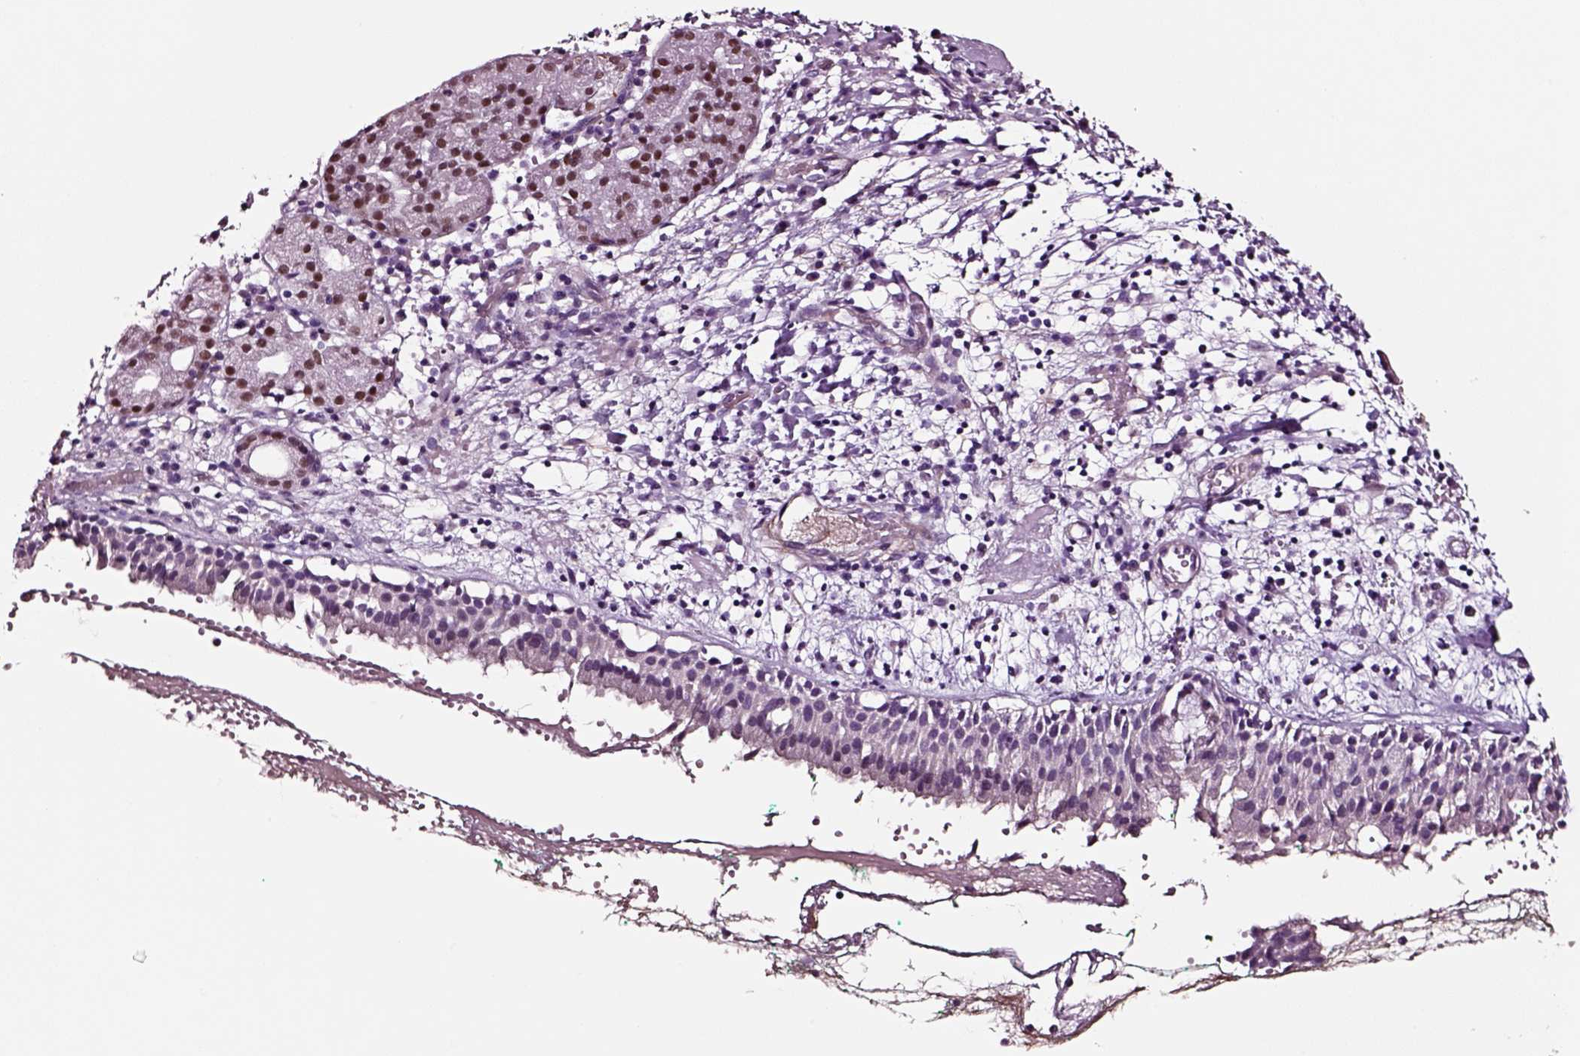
{"staining": {"intensity": "negative", "quantity": "none", "location": "none"}, "tissue": "nasopharynx", "cell_type": "Respiratory epithelial cells", "image_type": "normal", "snomed": [{"axis": "morphology", "description": "Normal tissue, NOS"}, {"axis": "morphology", "description": "Basal cell carcinoma"}, {"axis": "topography", "description": "Cartilage tissue"}, {"axis": "topography", "description": "Nasopharynx"}, {"axis": "topography", "description": "Oral tissue"}], "caption": "Immunohistochemistry of normal nasopharynx reveals no staining in respiratory epithelial cells.", "gene": "SOX10", "patient": {"sex": "female", "age": 77}}